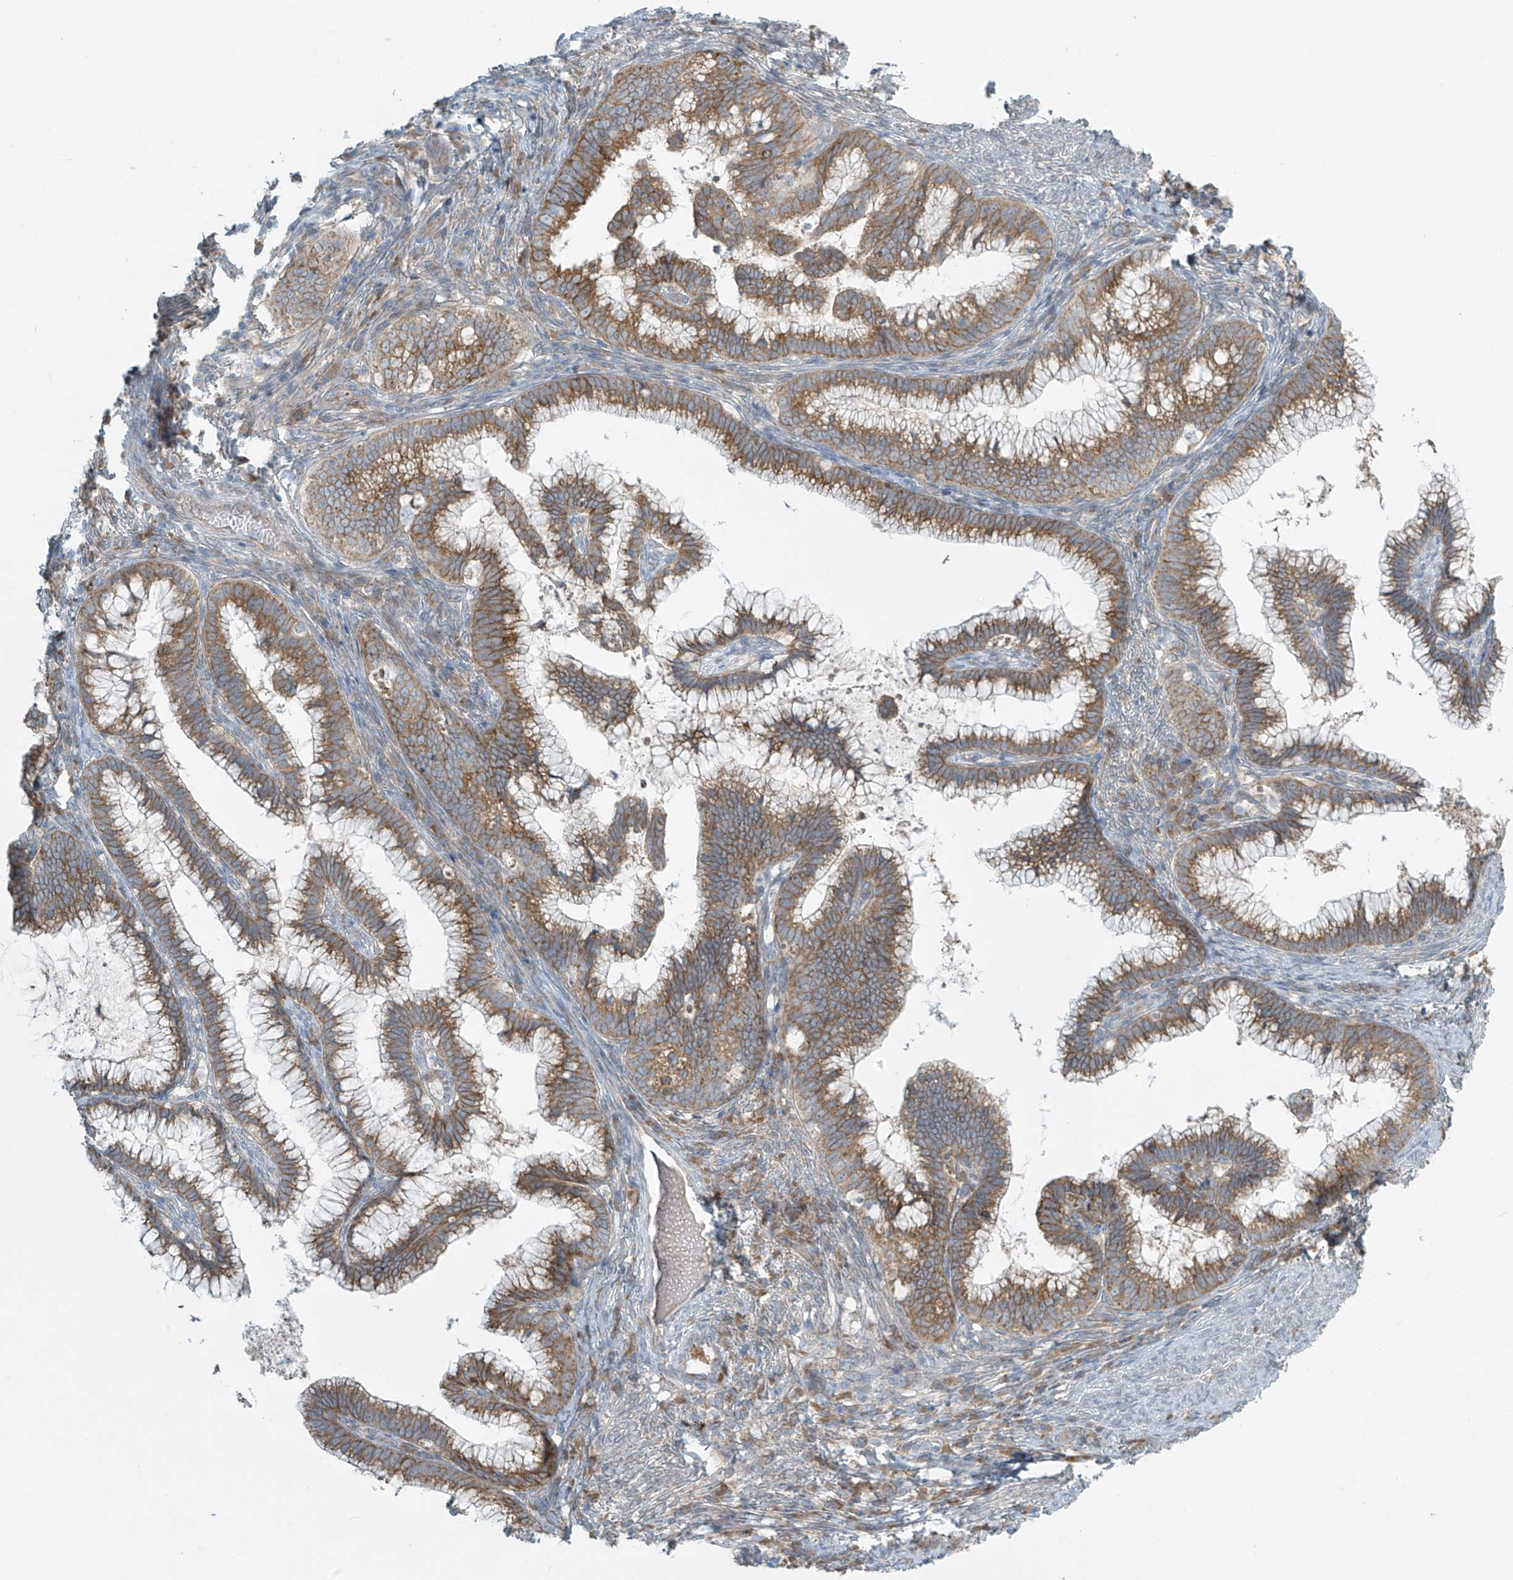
{"staining": {"intensity": "moderate", "quantity": ">75%", "location": "cytoplasmic/membranous"}, "tissue": "cervical cancer", "cell_type": "Tumor cells", "image_type": "cancer", "snomed": [{"axis": "morphology", "description": "Adenocarcinoma, NOS"}, {"axis": "topography", "description": "Cervix"}], "caption": "High-magnification brightfield microscopy of cervical cancer (adenocarcinoma) stained with DAB (3,3'-diaminobenzidine) (brown) and counterstained with hematoxylin (blue). tumor cells exhibit moderate cytoplasmic/membranous staining is appreciated in about>75% of cells.", "gene": "LZTS3", "patient": {"sex": "female", "age": 36}}